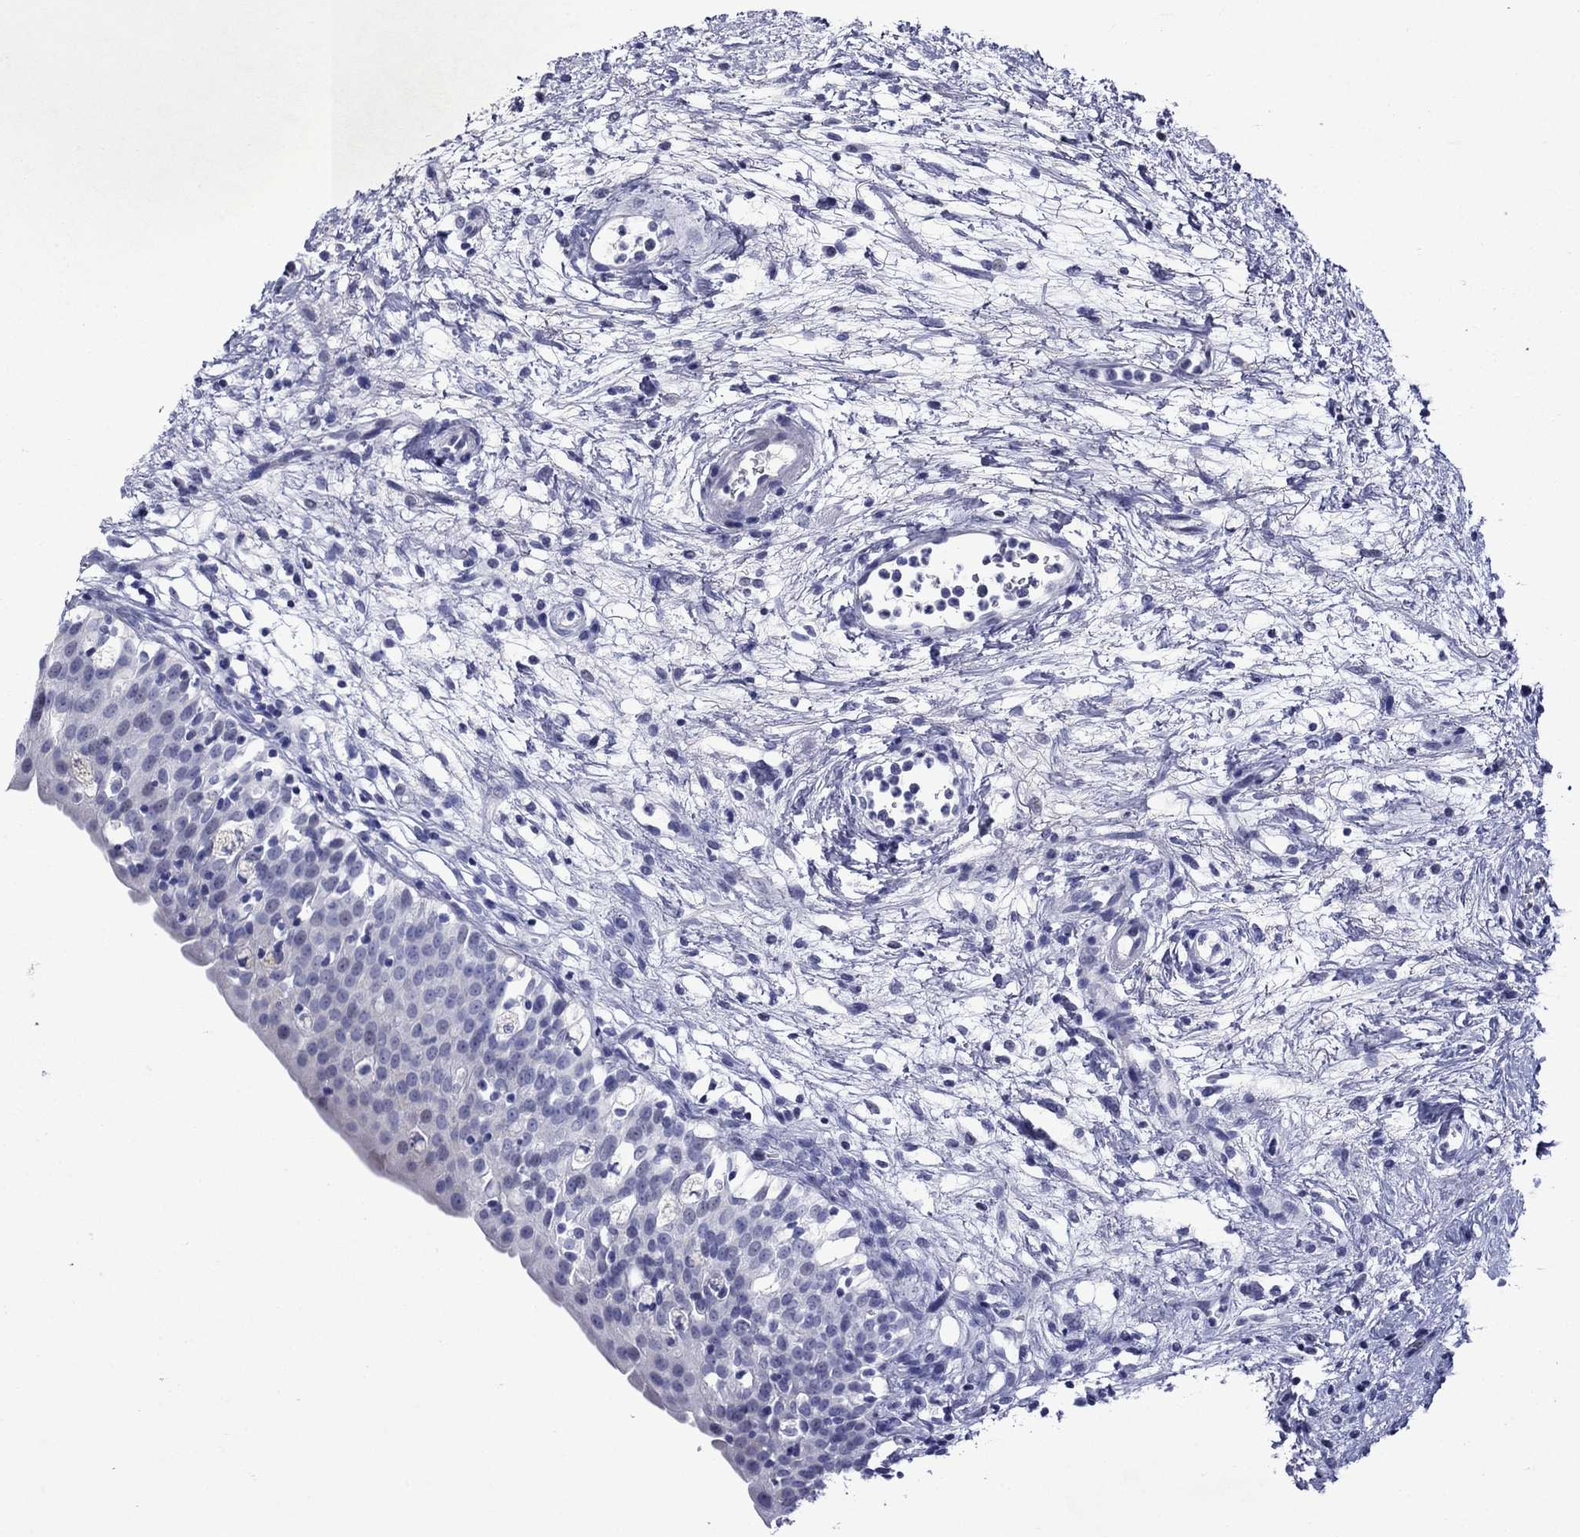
{"staining": {"intensity": "negative", "quantity": "none", "location": "none"}, "tissue": "urinary bladder", "cell_type": "Urothelial cells", "image_type": "normal", "snomed": [{"axis": "morphology", "description": "Normal tissue, NOS"}, {"axis": "topography", "description": "Urinary bladder"}], "caption": "DAB immunohistochemical staining of unremarkable human urinary bladder reveals no significant staining in urothelial cells. (Stains: DAB immunohistochemistry (IHC) with hematoxylin counter stain, Microscopy: brightfield microscopy at high magnification).", "gene": "PIWIL1", "patient": {"sex": "male", "age": 76}}